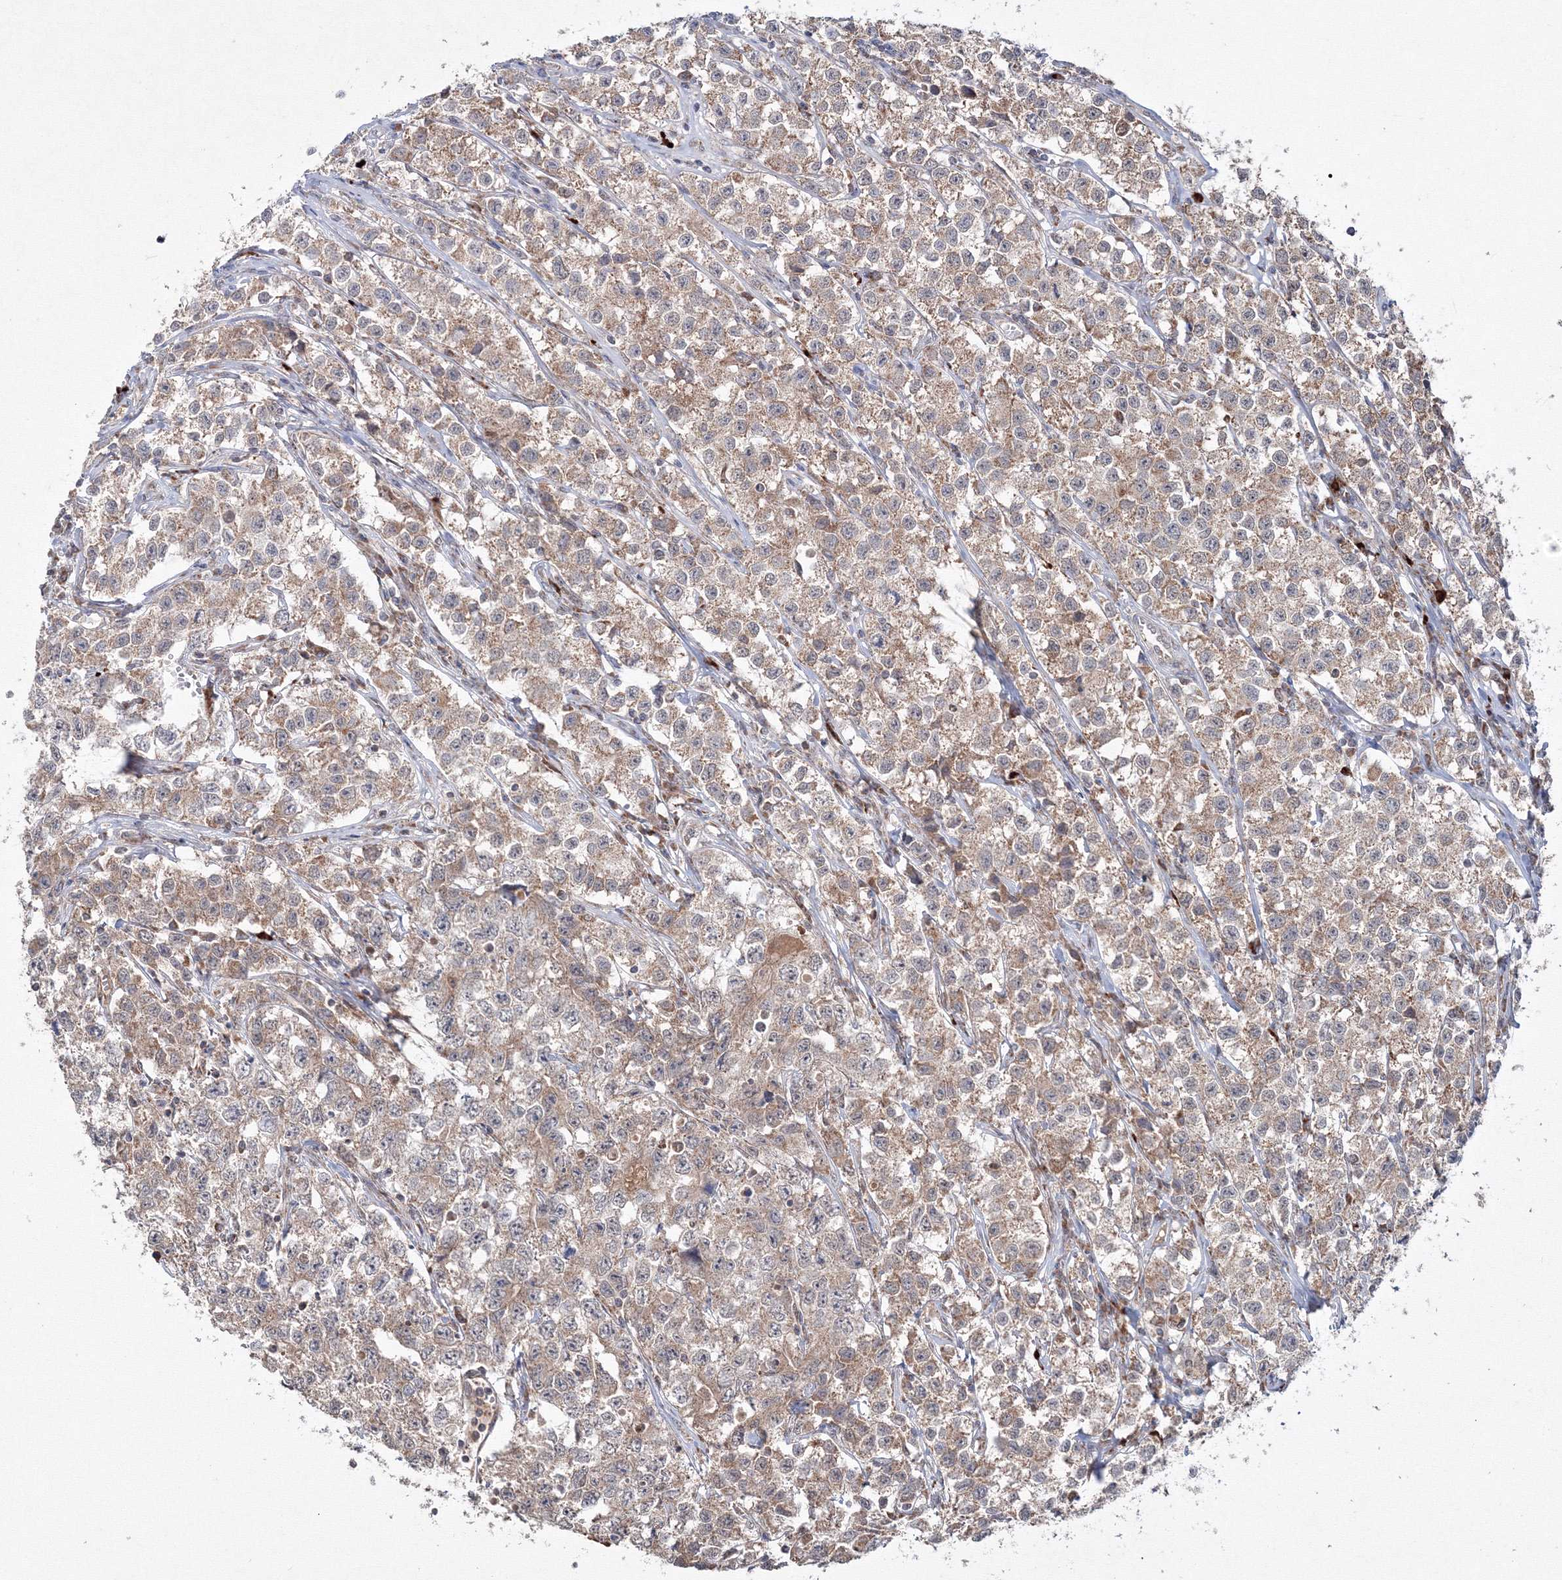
{"staining": {"intensity": "weak", "quantity": ">75%", "location": "cytoplasmic/membranous"}, "tissue": "testis cancer", "cell_type": "Tumor cells", "image_type": "cancer", "snomed": [{"axis": "morphology", "description": "Seminoma, NOS"}, {"axis": "morphology", "description": "Carcinoma, Embryonal, NOS"}, {"axis": "topography", "description": "Testis"}], "caption": "Protein positivity by immunohistochemistry exhibits weak cytoplasmic/membranous positivity in about >75% of tumor cells in embryonal carcinoma (testis). The protein is stained brown, and the nuclei are stained in blue (DAB (3,3'-diaminobenzidine) IHC with brightfield microscopy, high magnification).", "gene": "PEX13", "patient": {"sex": "male", "age": 43}}